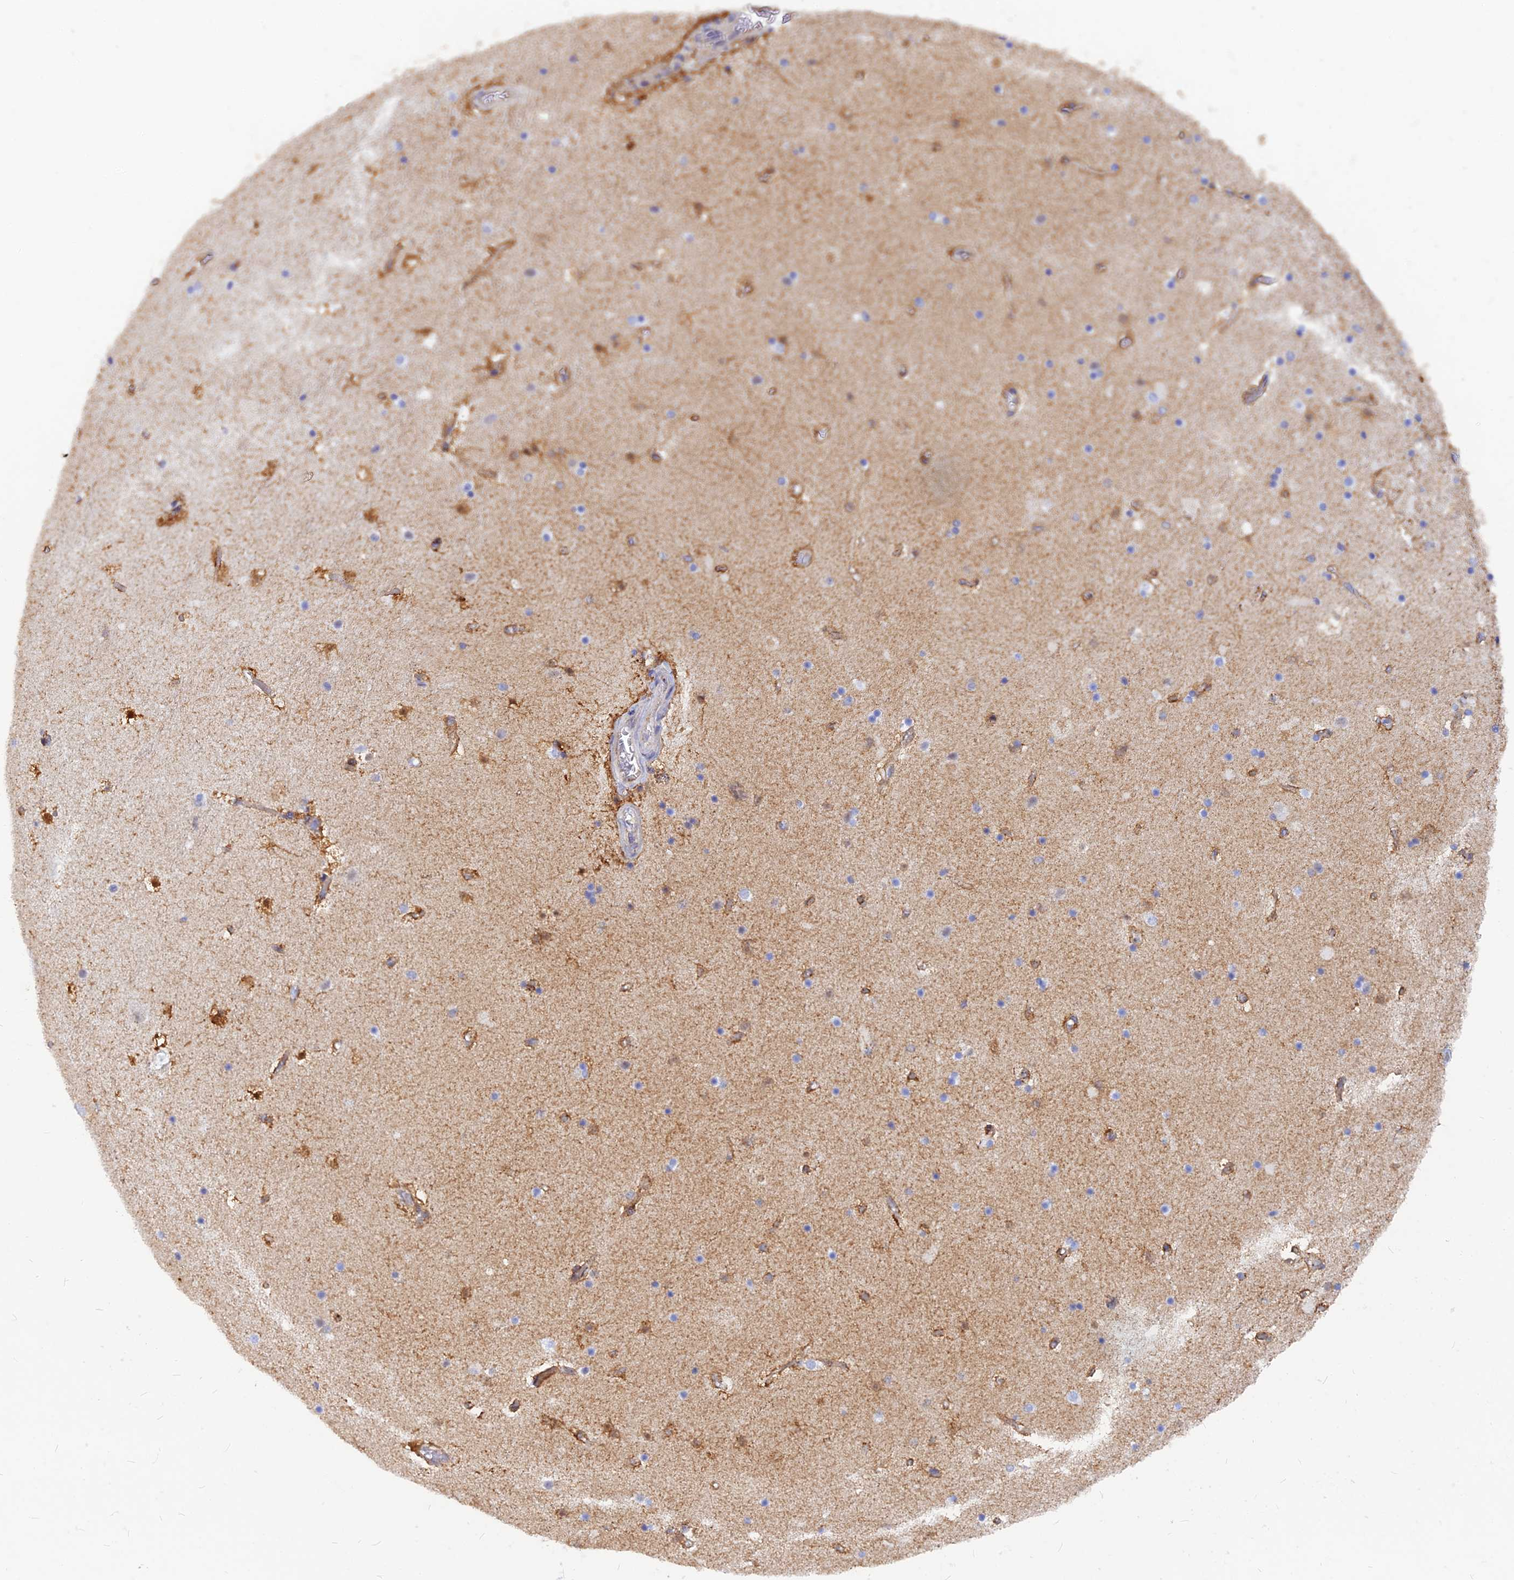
{"staining": {"intensity": "strong", "quantity": "<25%", "location": "cytoplasmic/membranous"}, "tissue": "hippocampus", "cell_type": "Glial cells", "image_type": "normal", "snomed": [{"axis": "morphology", "description": "Normal tissue, NOS"}, {"axis": "topography", "description": "Hippocampus"}], "caption": "Glial cells reveal medium levels of strong cytoplasmic/membranous staining in about <25% of cells in unremarkable hippocampus.", "gene": "VSTM2L", "patient": {"sex": "female", "age": 52}}